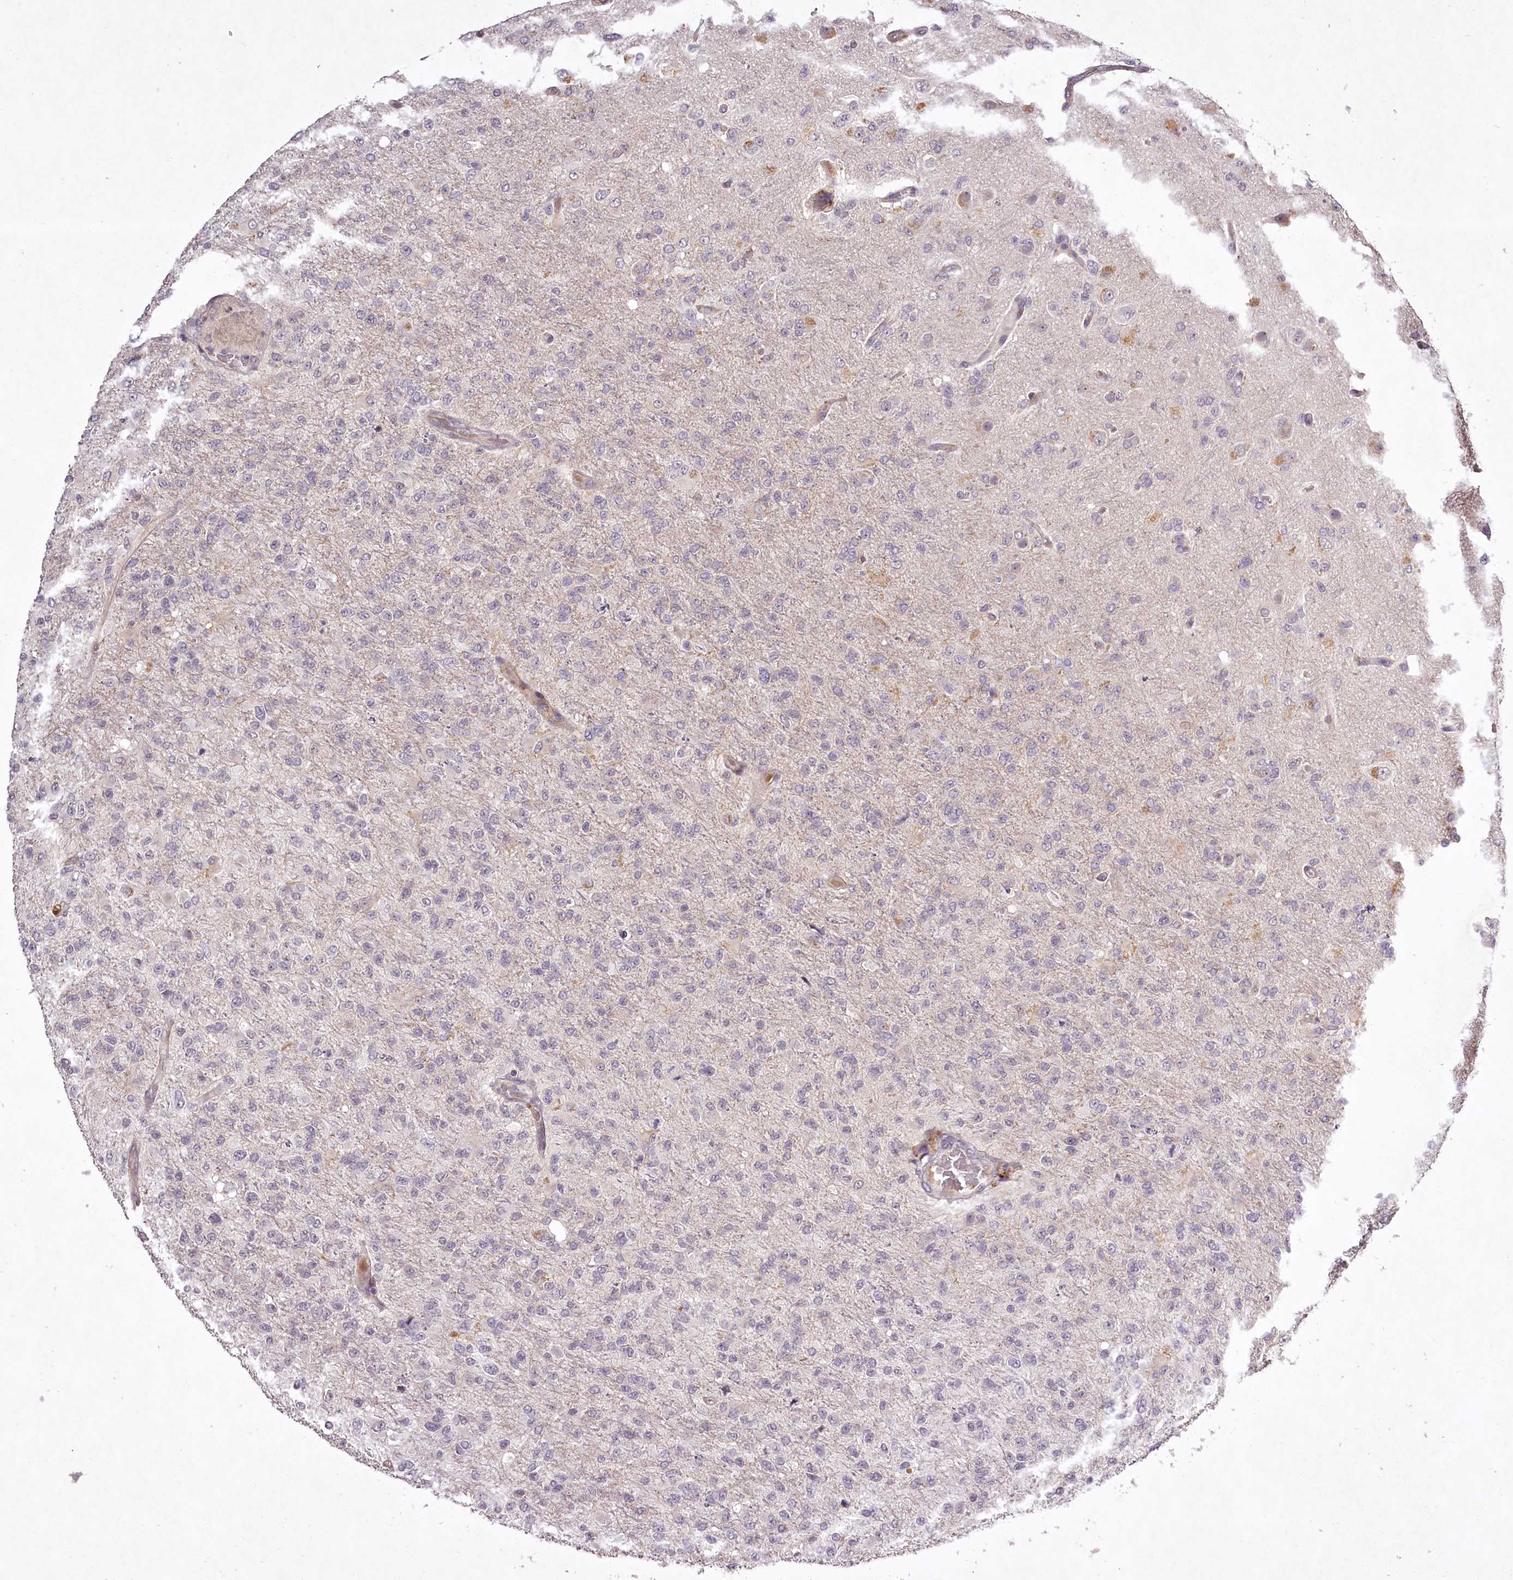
{"staining": {"intensity": "negative", "quantity": "none", "location": "none"}, "tissue": "glioma", "cell_type": "Tumor cells", "image_type": "cancer", "snomed": [{"axis": "morphology", "description": "Glioma, malignant, High grade"}, {"axis": "topography", "description": "Brain"}], "caption": "Immunohistochemistry of high-grade glioma (malignant) demonstrates no staining in tumor cells. (DAB (3,3'-diaminobenzidine) immunohistochemistry (IHC), high magnification).", "gene": "RBMXL2", "patient": {"sex": "female", "age": 74}}